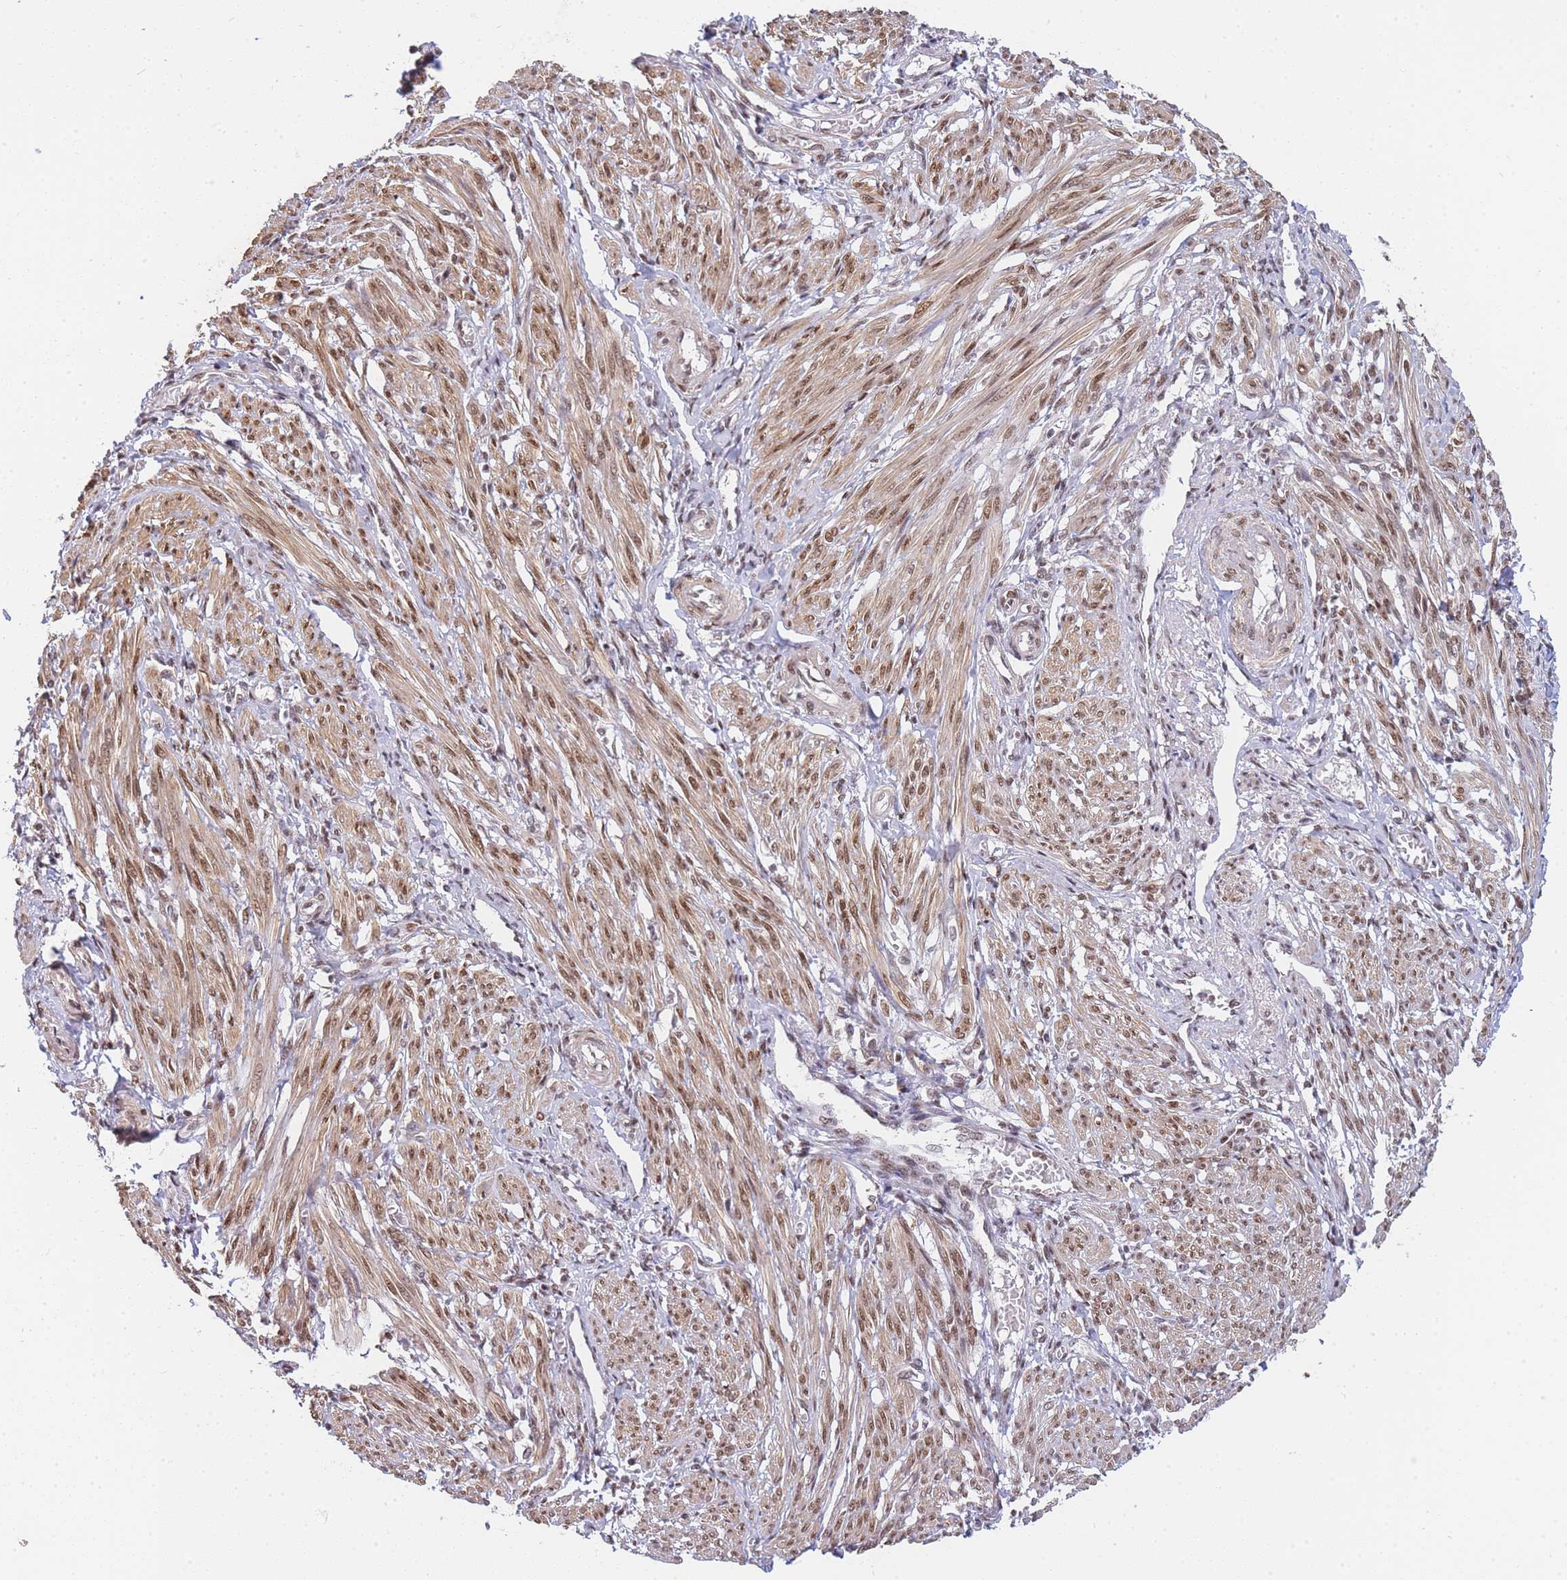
{"staining": {"intensity": "moderate", "quantity": "25%-75%", "location": "cytoplasmic/membranous,nuclear"}, "tissue": "smooth muscle", "cell_type": "Smooth muscle cells", "image_type": "normal", "snomed": [{"axis": "morphology", "description": "Normal tissue, NOS"}, {"axis": "topography", "description": "Smooth muscle"}], "caption": "Protein expression analysis of normal smooth muscle displays moderate cytoplasmic/membranous,nuclear expression in approximately 25%-75% of smooth muscle cells.", "gene": "PRKDC", "patient": {"sex": "female", "age": 39}}